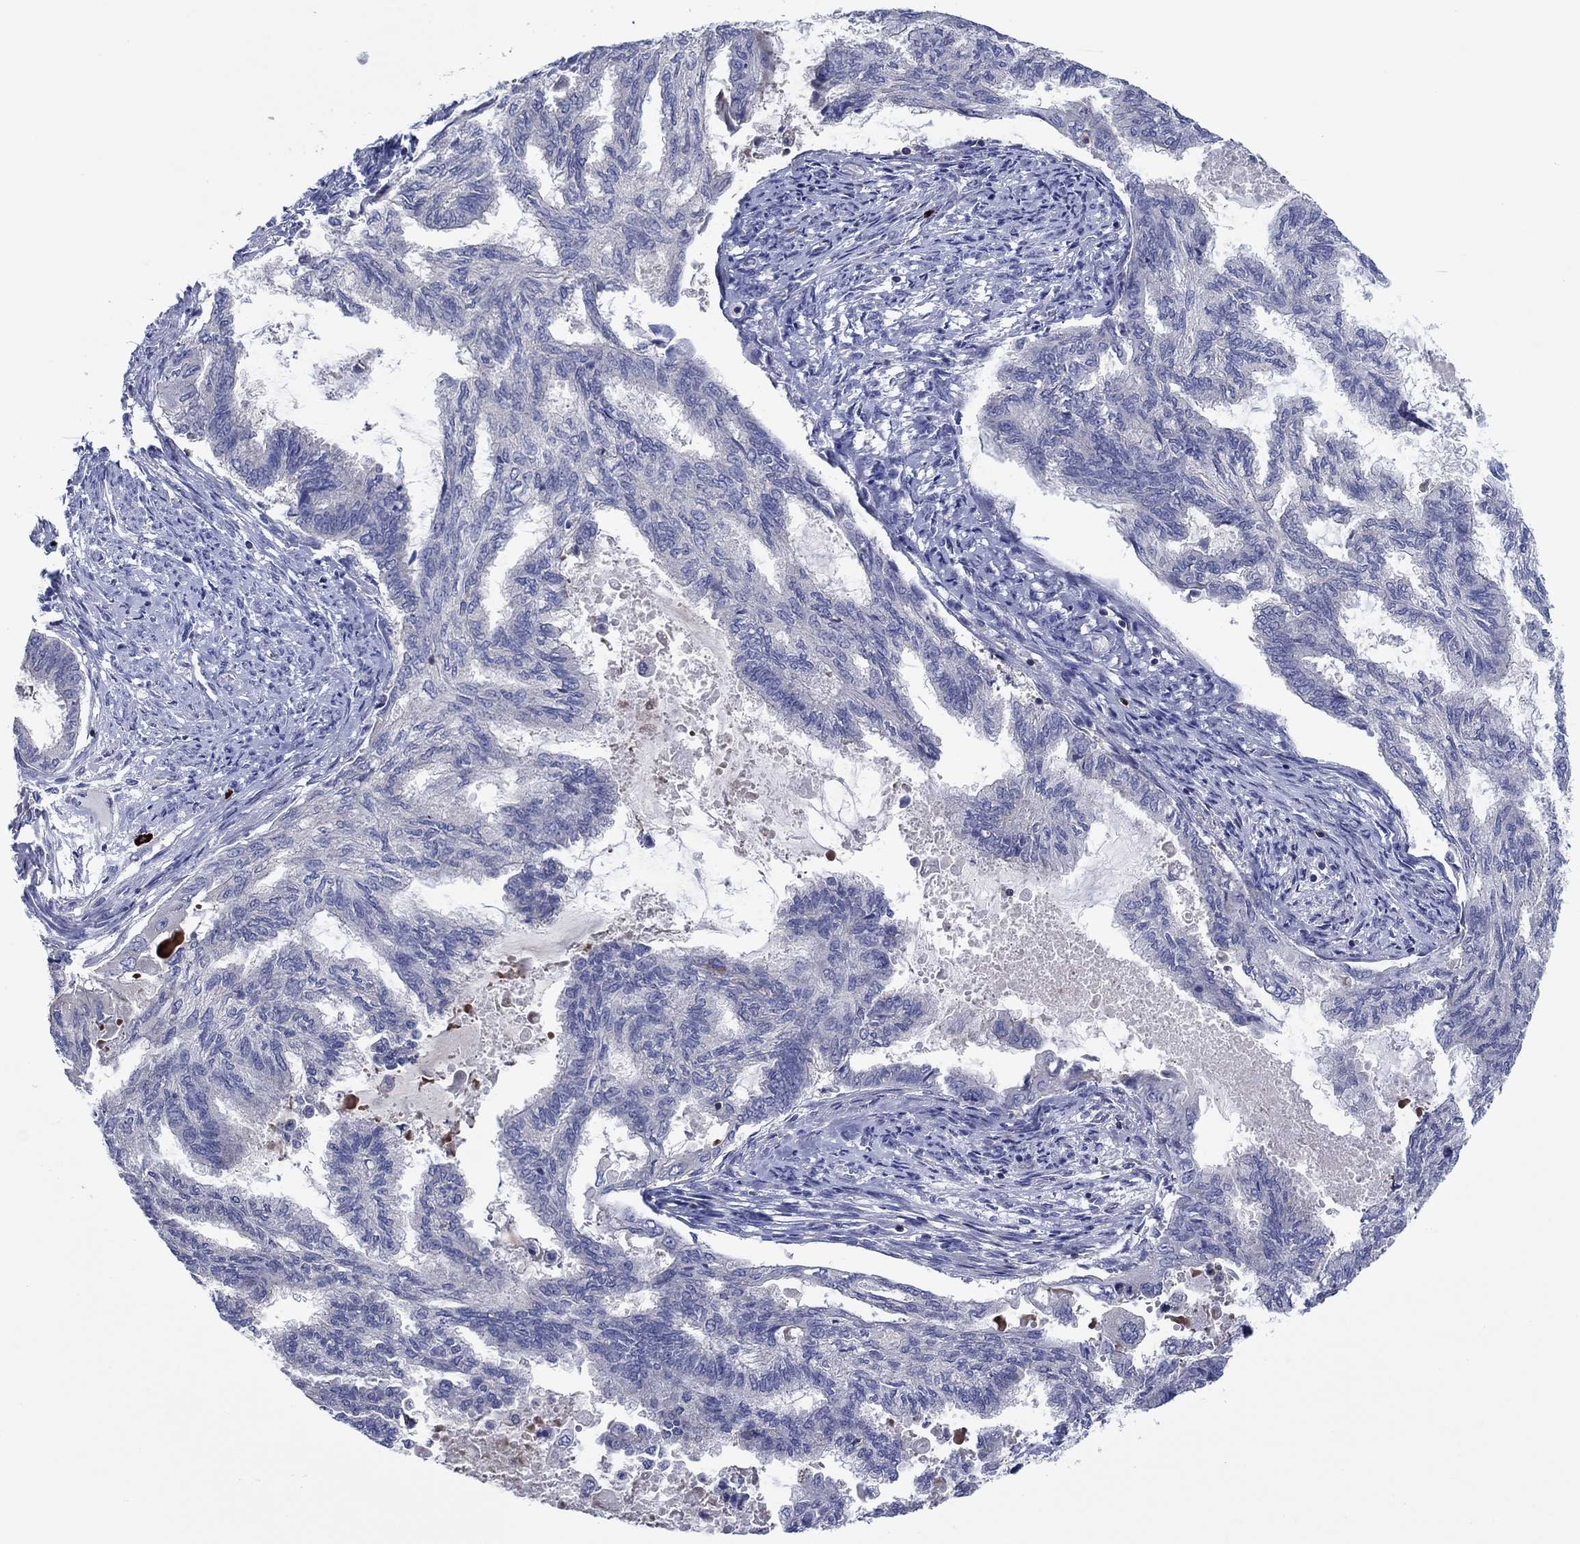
{"staining": {"intensity": "negative", "quantity": "none", "location": "none"}, "tissue": "endometrial cancer", "cell_type": "Tumor cells", "image_type": "cancer", "snomed": [{"axis": "morphology", "description": "Adenocarcinoma, NOS"}, {"axis": "topography", "description": "Endometrium"}], "caption": "Tumor cells are negative for protein expression in human adenocarcinoma (endometrial).", "gene": "PVR", "patient": {"sex": "female", "age": 86}}